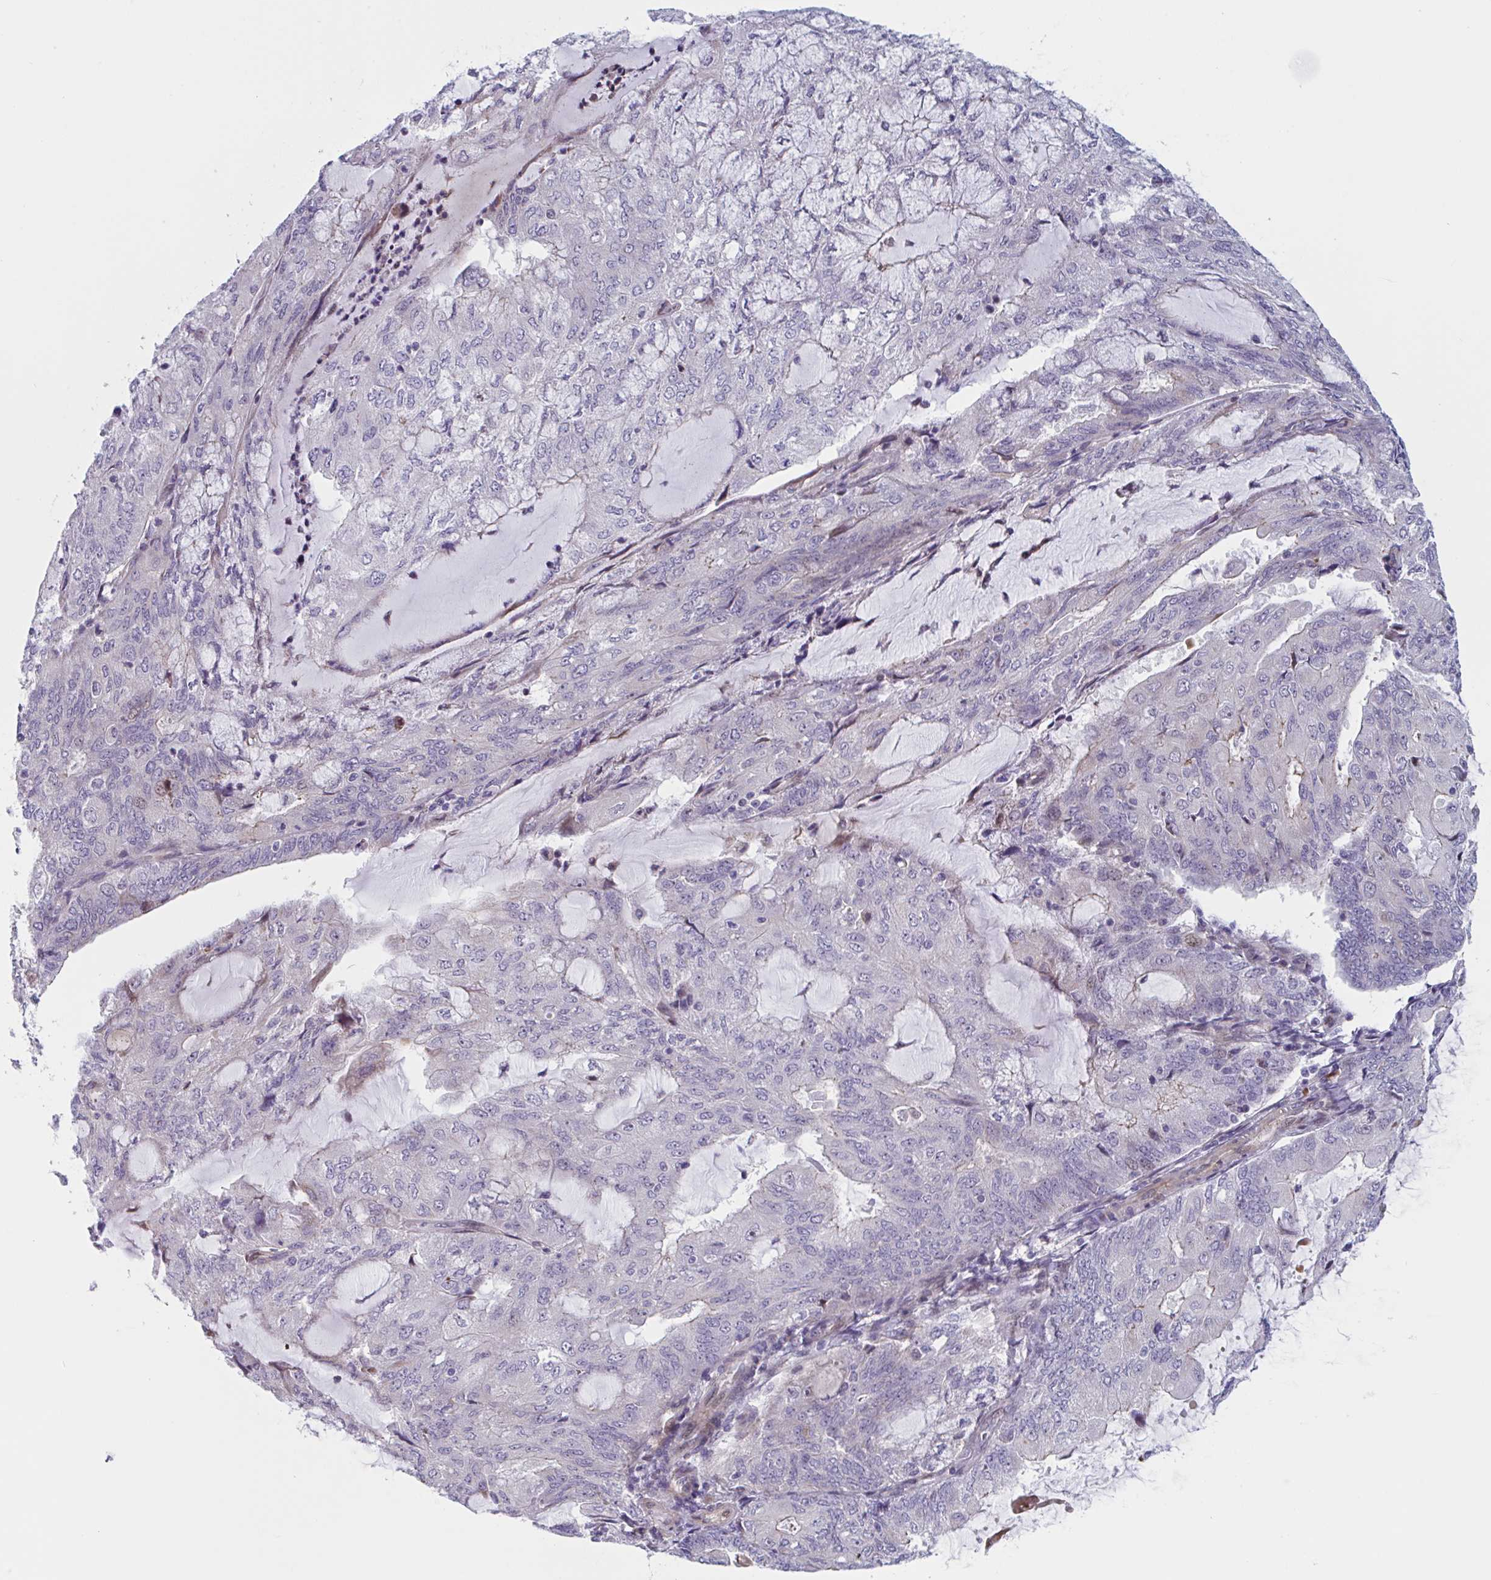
{"staining": {"intensity": "negative", "quantity": "none", "location": "none"}, "tissue": "endometrial cancer", "cell_type": "Tumor cells", "image_type": "cancer", "snomed": [{"axis": "morphology", "description": "Adenocarcinoma, NOS"}, {"axis": "topography", "description": "Endometrium"}], "caption": "This histopathology image is of endometrial adenocarcinoma stained with immunohistochemistry to label a protein in brown with the nuclei are counter-stained blue. There is no positivity in tumor cells.", "gene": "DUXA", "patient": {"sex": "female", "age": 81}}